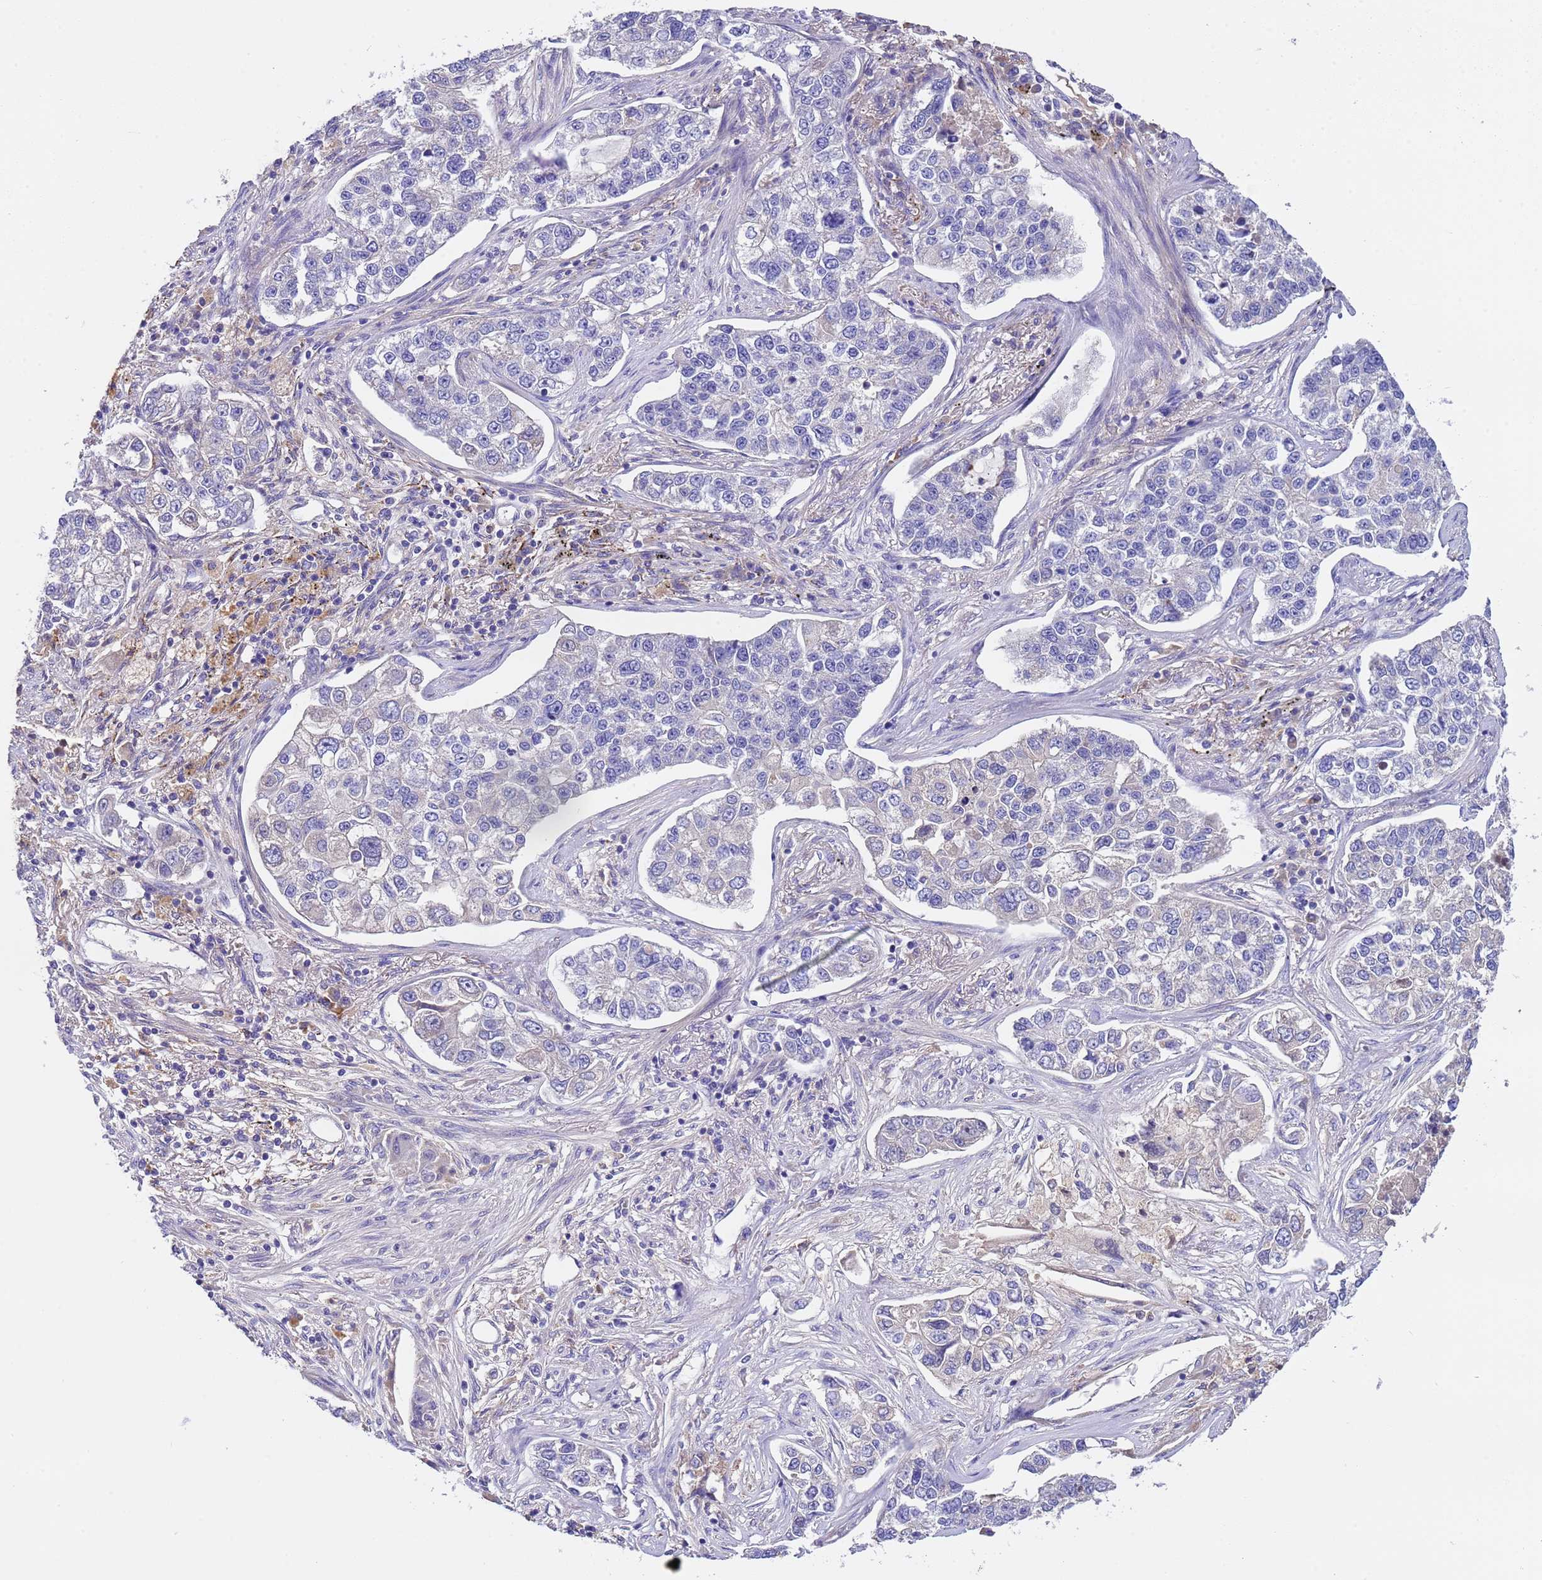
{"staining": {"intensity": "negative", "quantity": "none", "location": "none"}, "tissue": "lung cancer", "cell_type": "Tumor cells", "image_type": "cancer", "snomed": [{"axis": "morphology", "description": "Adenocarcinoma, NOS"}, {"axis": "topography", "description": "Lung"}], "caption": "High power microscopy image of an immunohistochemistry image of adenocarcinoma (lung), revealing no significant expression in tumor cells.", "gene": "SLC24A3", "patient": {"sex": "male", "age": 49}}